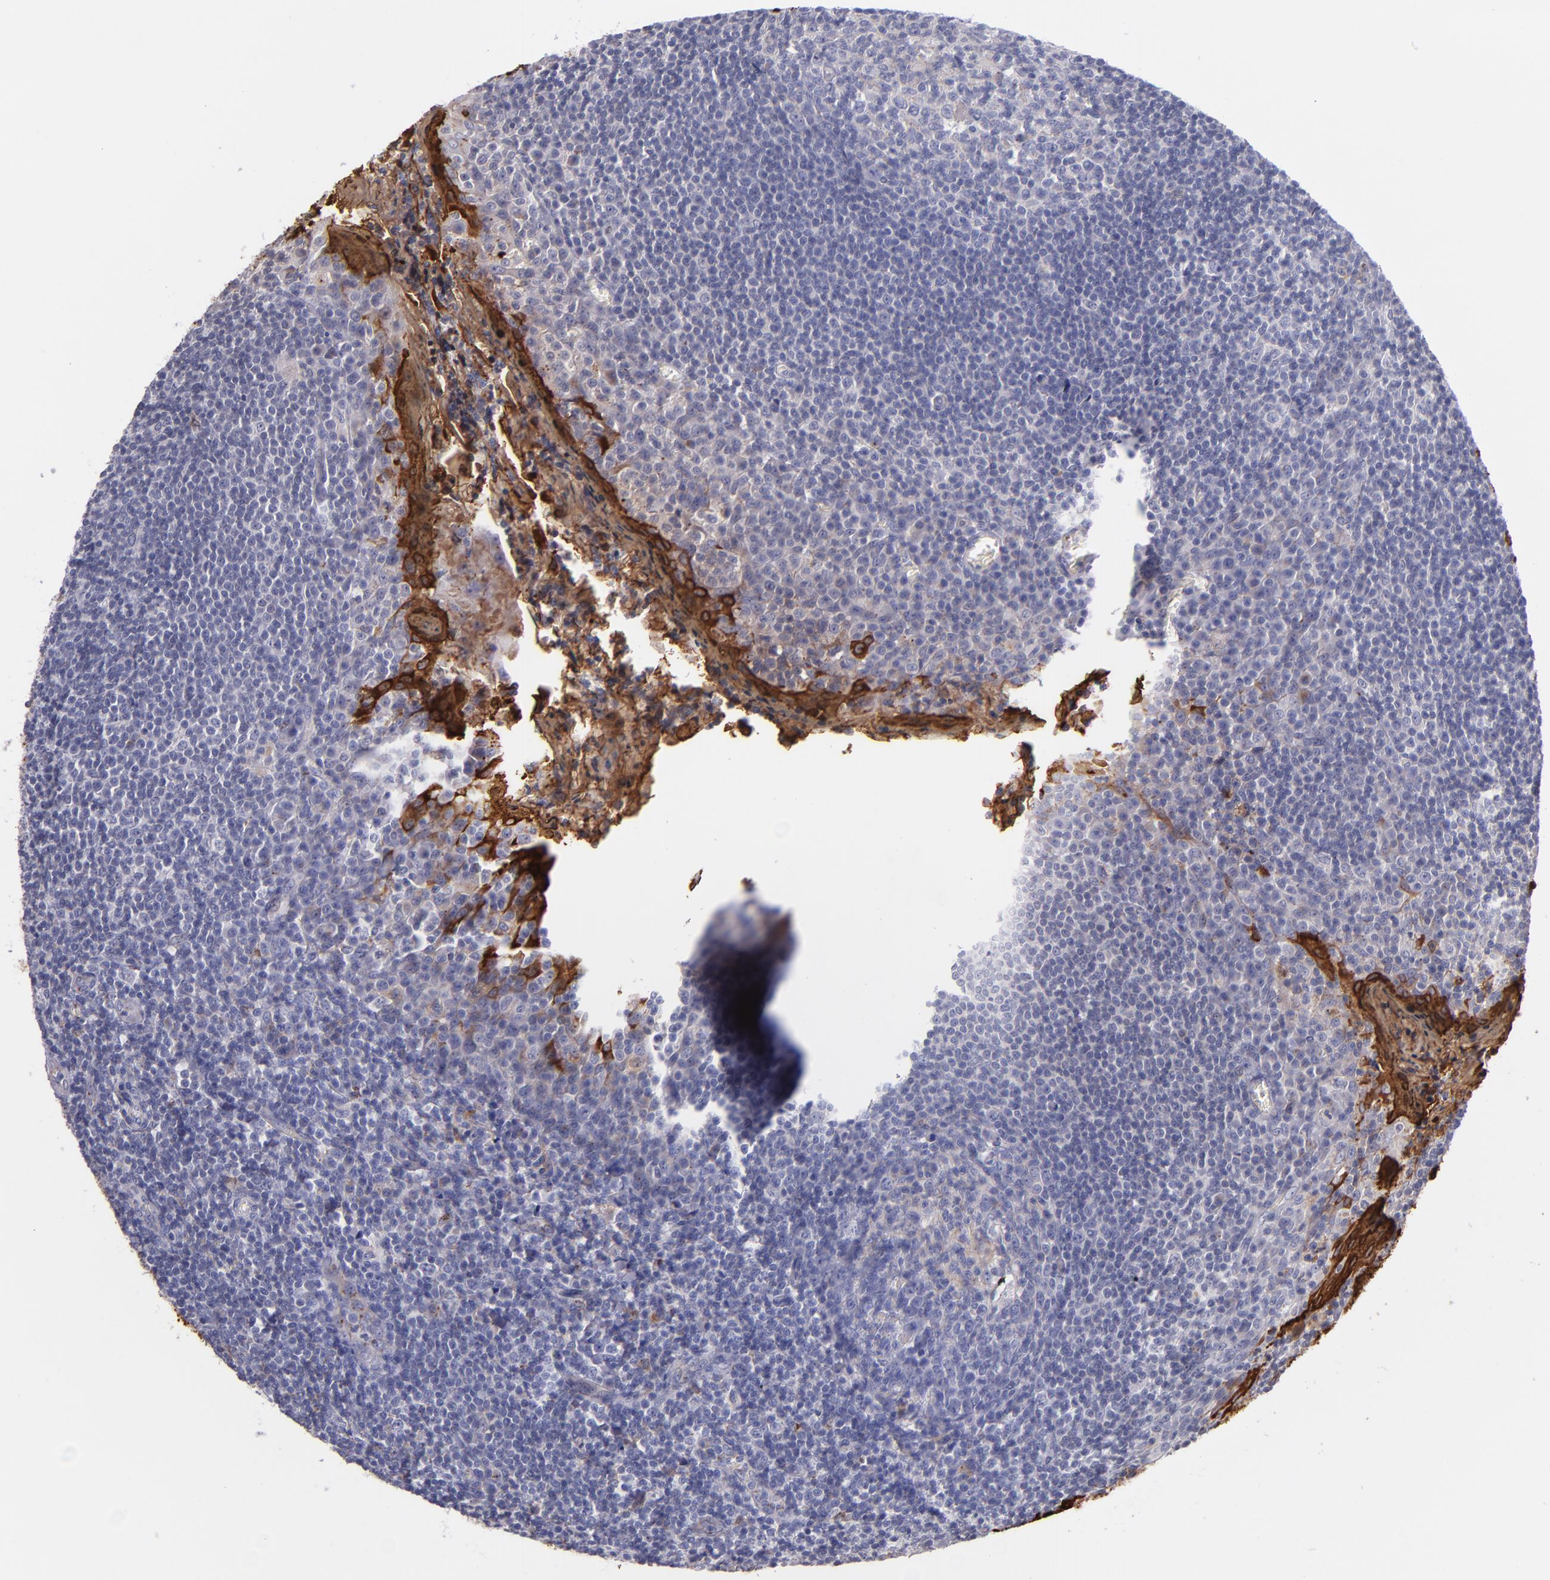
{"staining": {"intensity": "negative", "quantity": "none", "location": "none"}, "tissue": "tonsil", "cell_type": "Germinal center cells", "image_type": "normal", "snomed": [{"axis": "morphology", "description": "Normal tissue, NOS"}, {"axis": "topography", "description": "Tonsil"}], "caption": "DAB (3,3'-diaminobenzidine) immunohistochemical staining of normal tonsil reveals no significant expression in germinal center cells. (DAB (3,3'-diaminobenzidine) IHC with hematoxylin counter stain).", "gene": "IVL", "patient": {"sex": "male", "age": 31}}